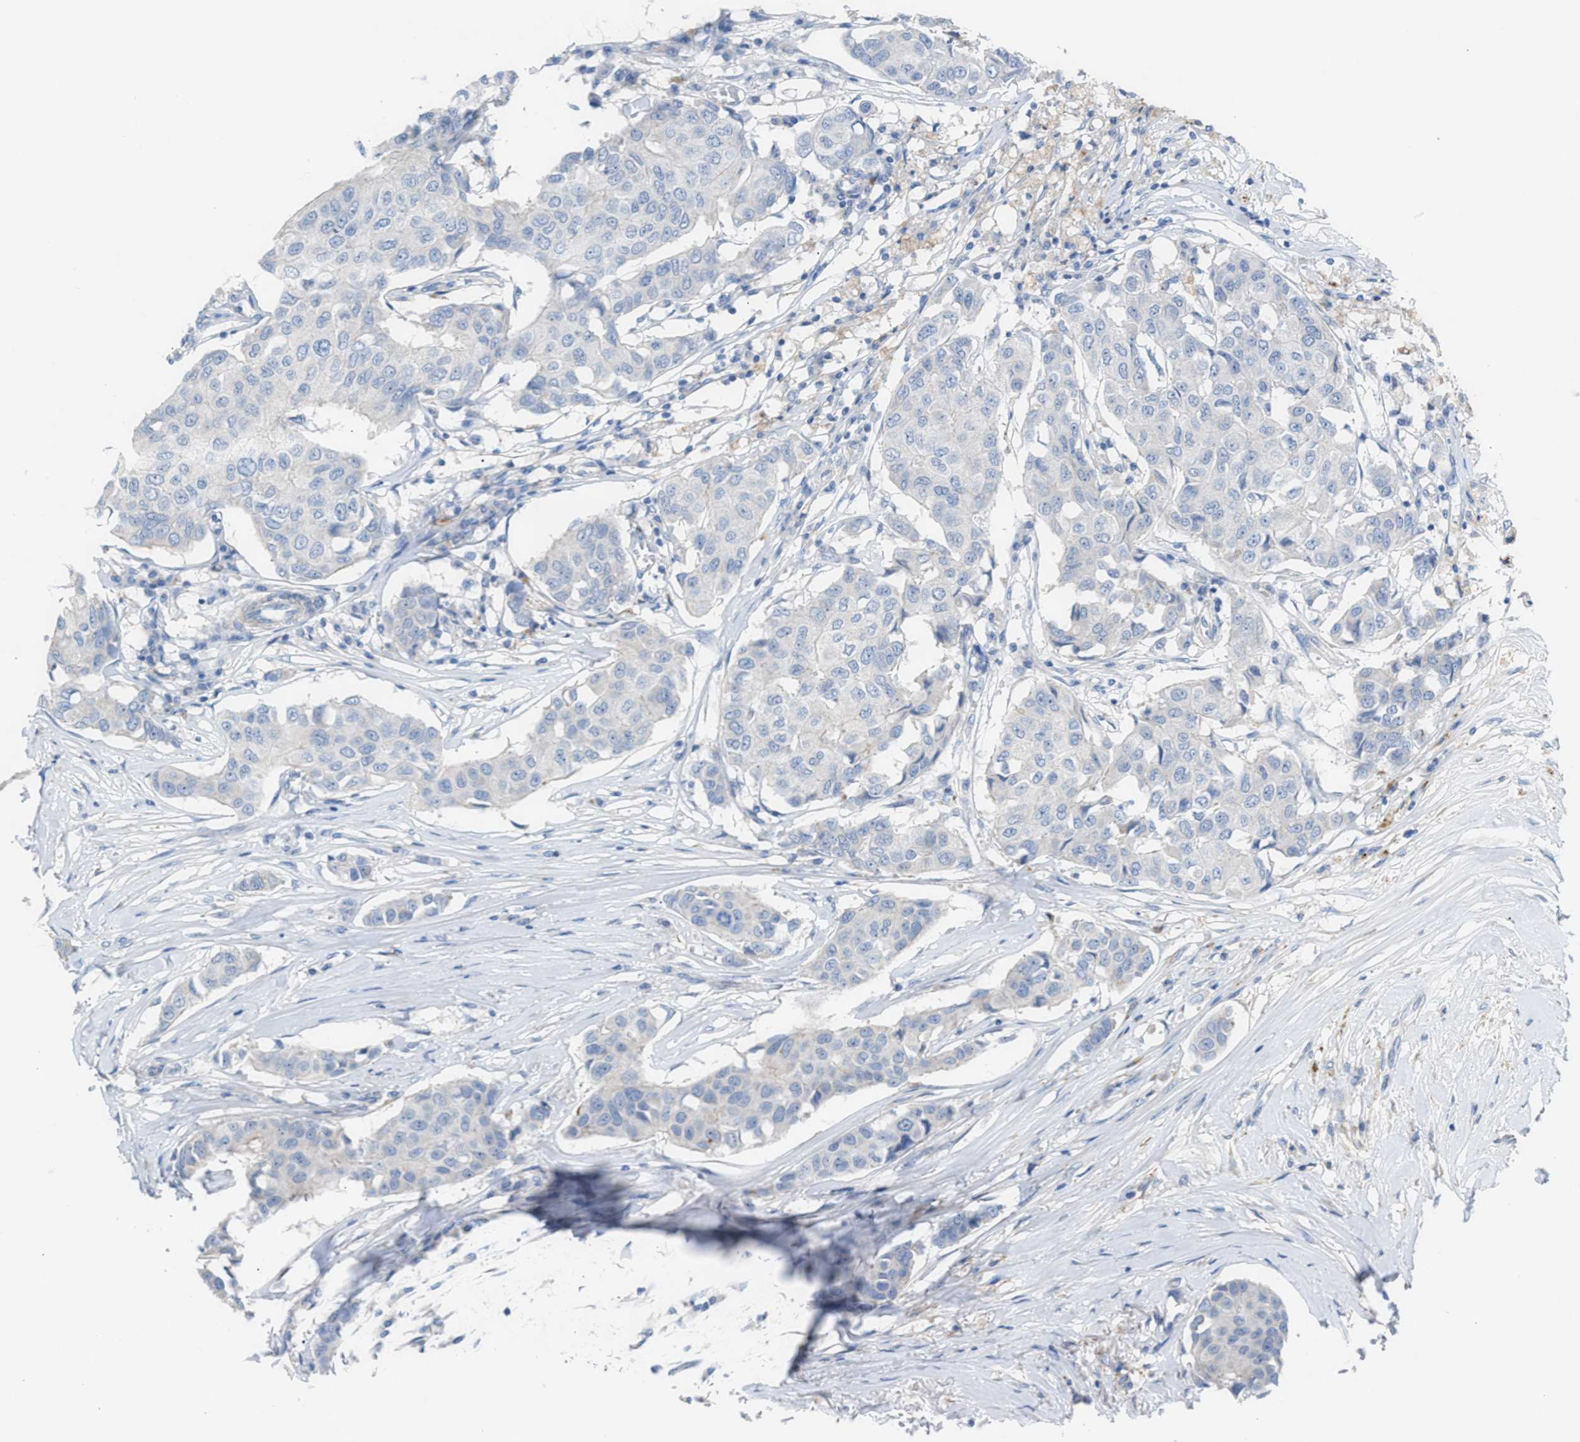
{"staining": {"intensity": "negative", "quantity": "none", "location": "none"}, "tissue": "breast cancer", "cell_type": "Tumor cells", "image_type": "cancer", "snomed": [{"axis": "morphology", "description": "Duct carcinoma"}, {"axis": "topography", "description": "Breast"}], "caption": "DAB (3,3'-diaminobenzidine) immunohistochemical staining of invasive ductal carcinoma (breast) exhibits no significant staining in tumor cells. The staining is performed using DAB (3,3'-diaminobenzidine) brown chromogen with nuclei counter-stained in using hematoxylin.", "gene": "ASPA", "patient": {"sex": "female", "age": 80}}